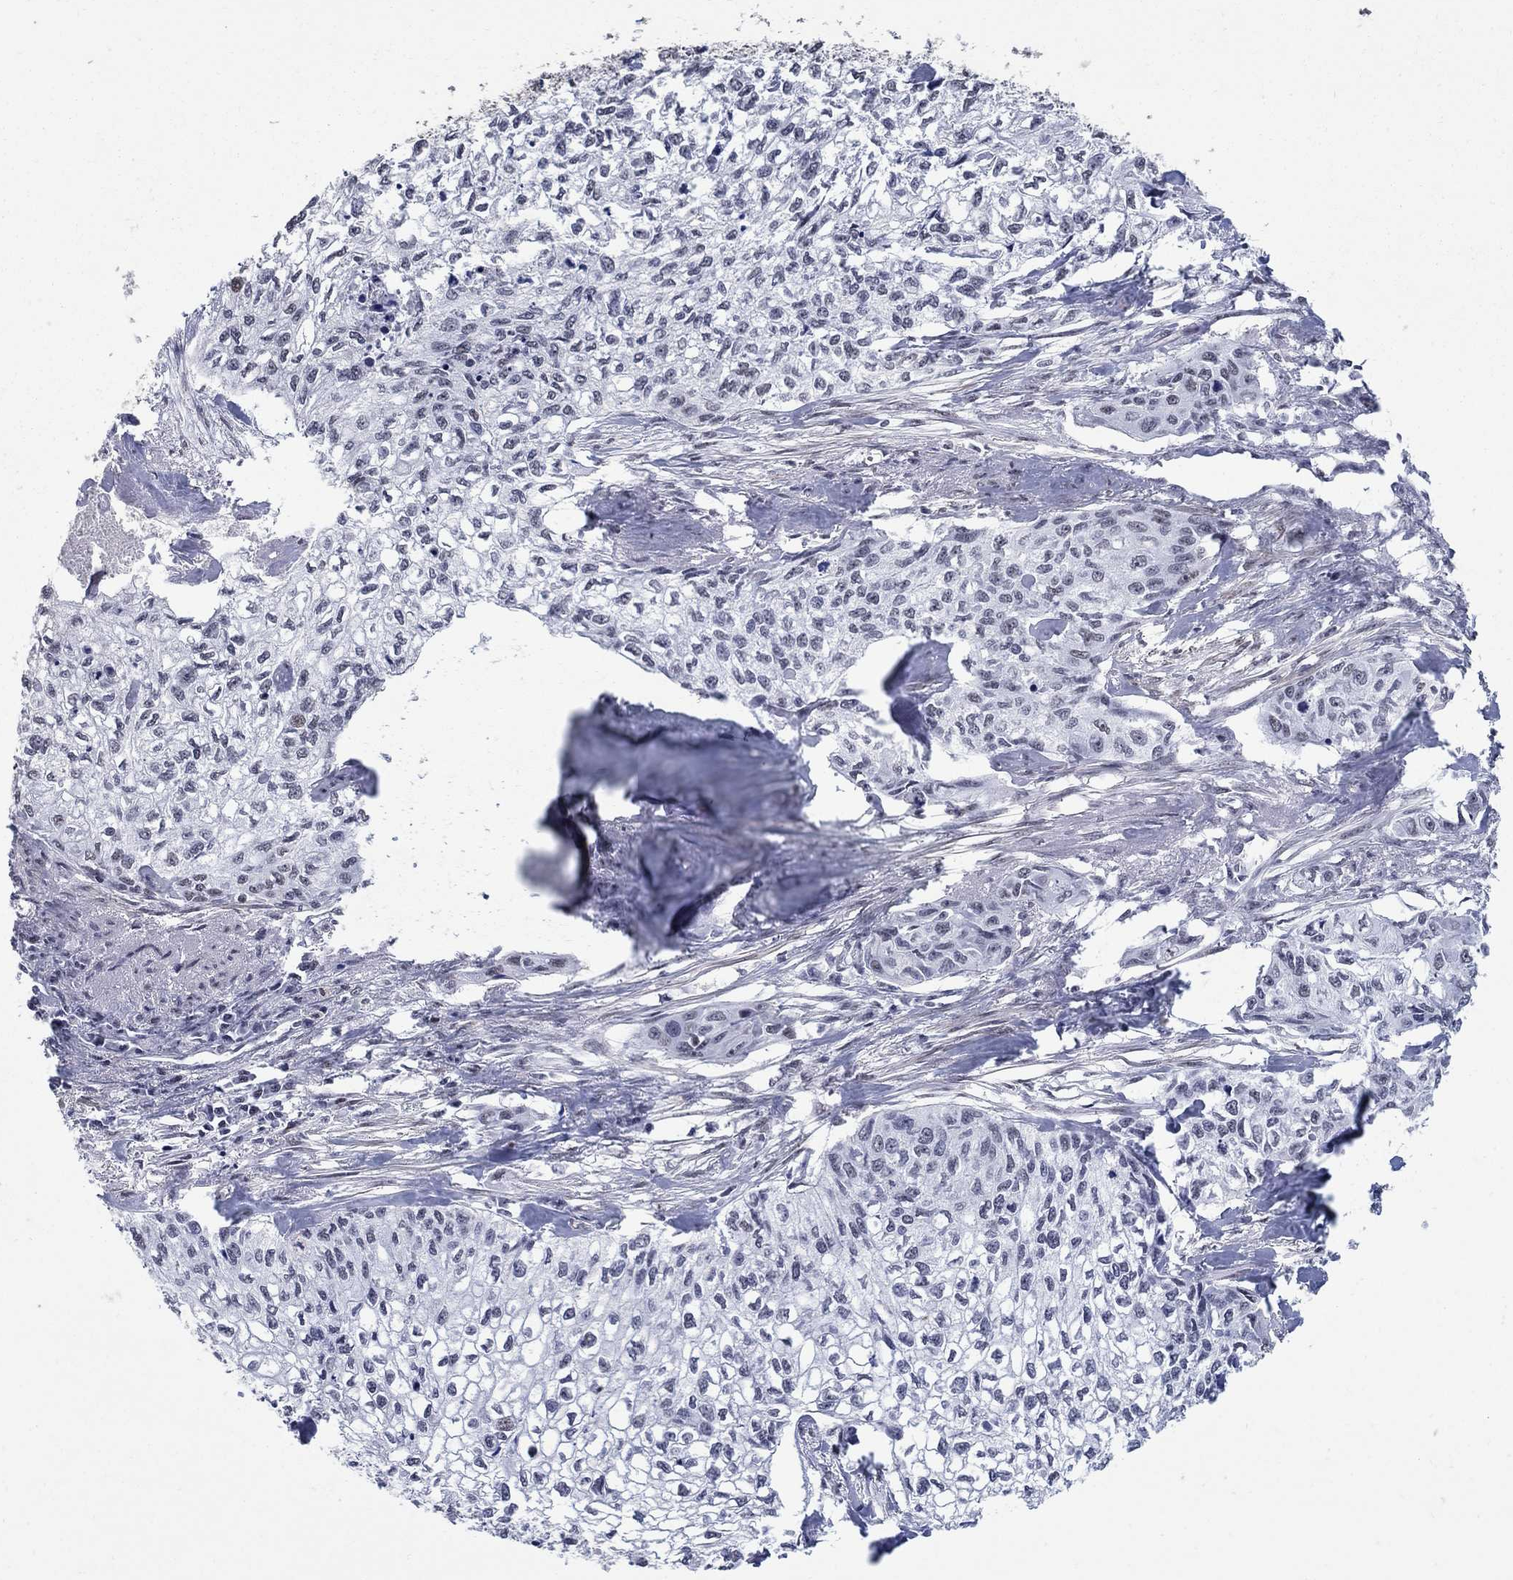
{"staining": {"intensity": "negative", "quantity": "none", "location": "none"}, "tissue": "cervical cancer", "cell_type": "Tumor cells", "image_type": "cancer", "snomed": [{"axis": "morphology", "description": "Squamous cell carcinoma, NOS"}, {"axis": "topography", "description": "Cervix"}], "caption": "Protein analysis of cervical cancer (squamous cell carcinoma) shows no significant expression in tumor cells.", "gene": "PNISR", "patient": {"sex": "female", "age": 58}}